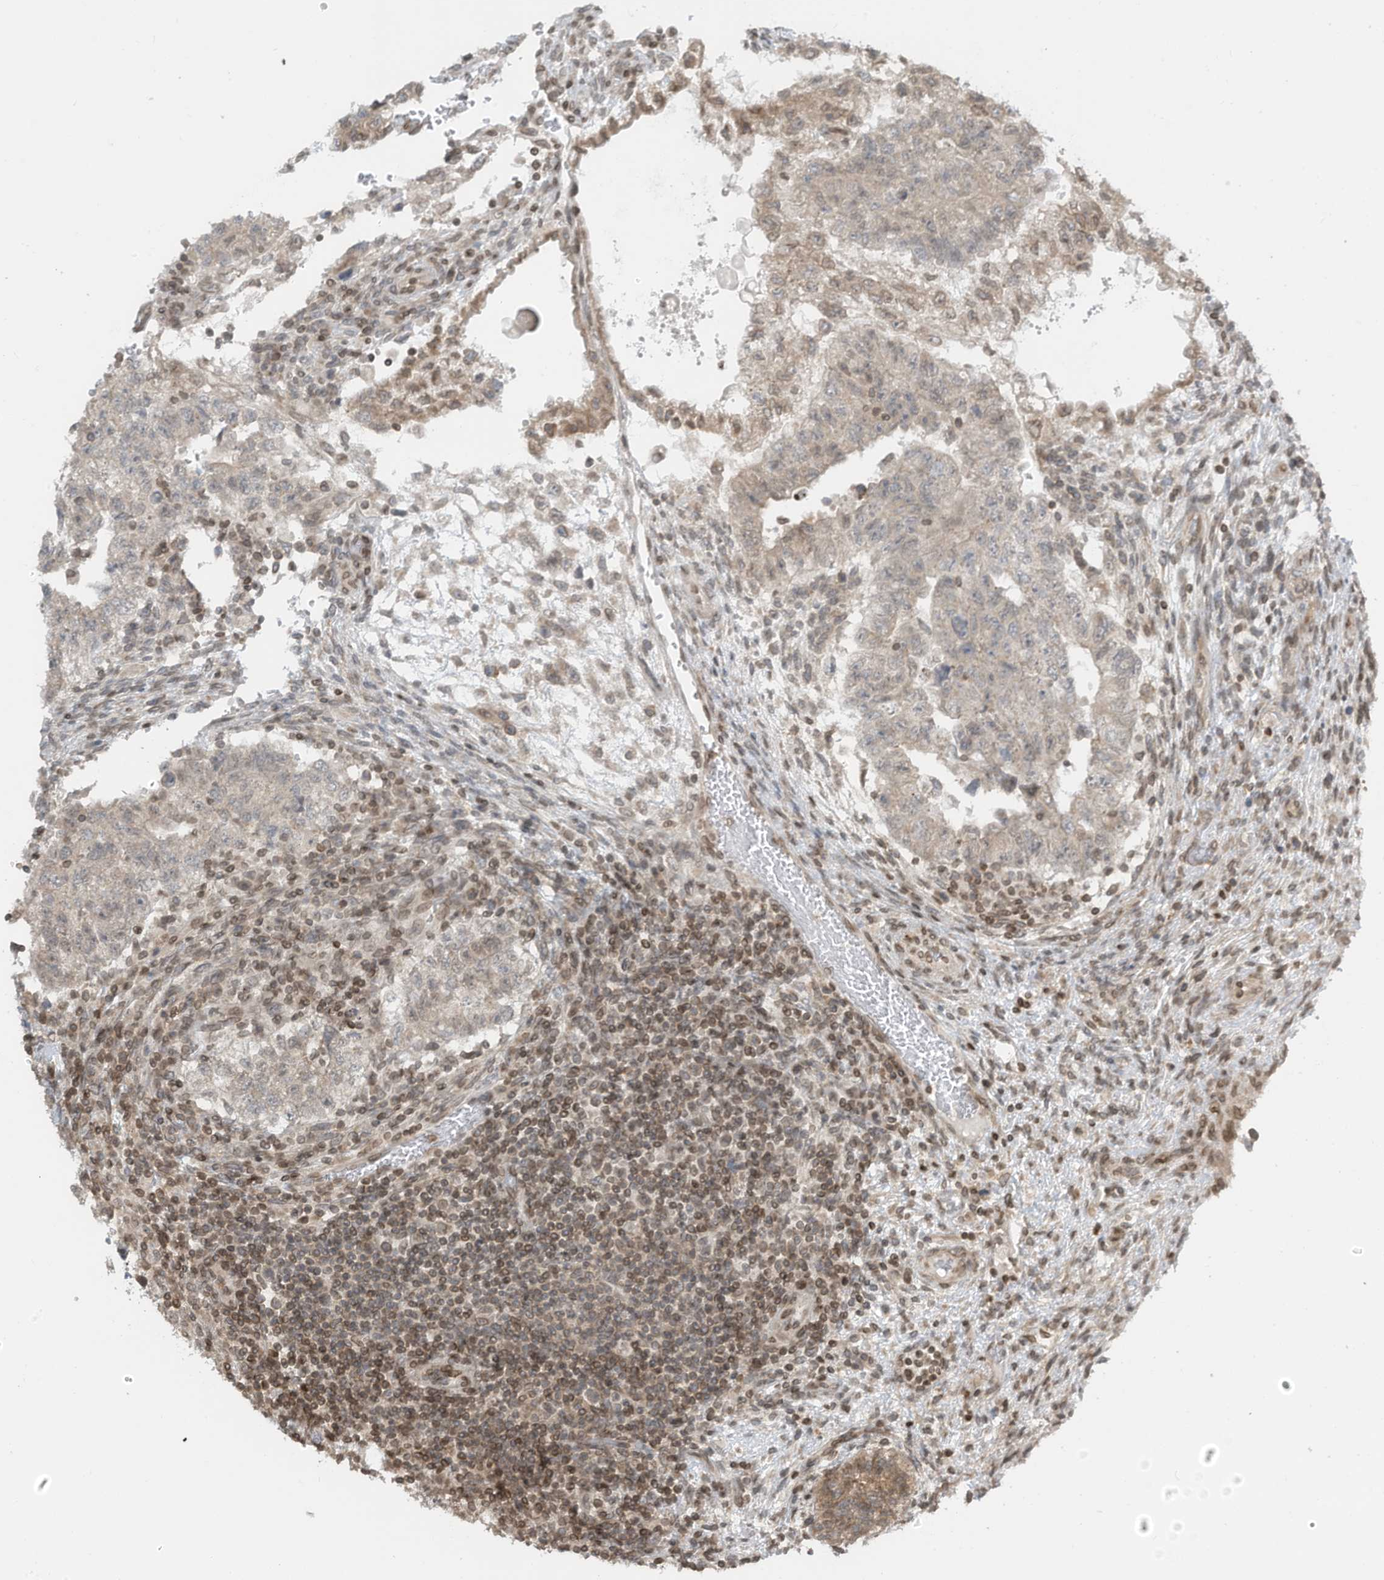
{"staining": {"intensity": "negative", "quantity": "none", "location": "none"}, "tissue": "testis cancer", "cell_type": "Tumor cells", "image_type": "cancer", "snomed": [{"axis": "morphology", "description": "Carcinoma, Embryonal, NOS"}, {"axis": "topography", "description": "Testis"}], "caption": "Immunohistochemical staining of human embryonal carcinoma (testis) shows no significant staining in tumor cells.", "gene": "RABL3", "patient": {"sex": "male", "age": 36}}